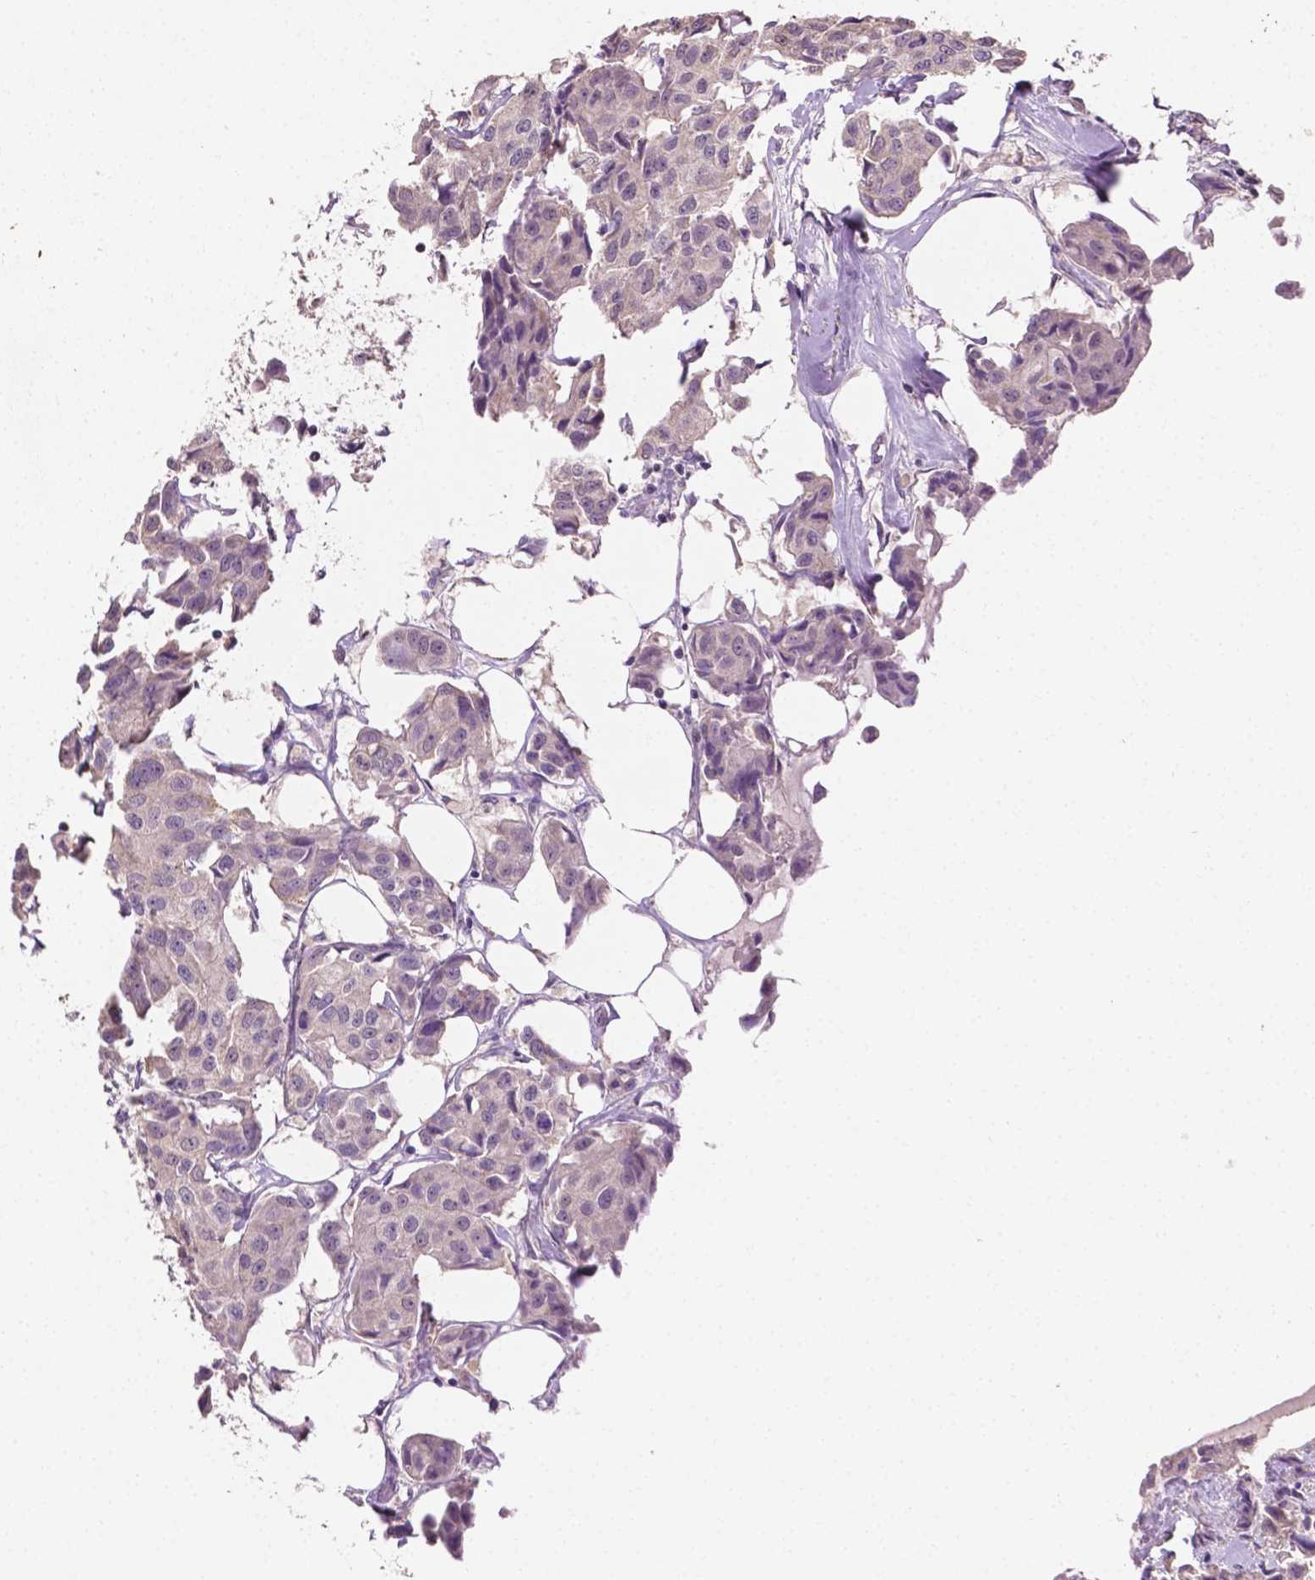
{"staining": {"intensity": "negative", "quantity": "none", "location": "none"}, "tissue": "breast cancer", "cell_type": "Tumor cells", "image_type": "cancer", "snomed": [{"axis": "morphology", "description": "Duct carcinoma"}, {"axis": "topography", "description": "Breast"}, {"axis": "topography", "description": "Lymph node"}], "caption": "The immunohistochemistry (IHC) micrograph has no significant expression in tumor cells of intraductal carcinoma (breast) tissue.", "gene": "MROH6", "patient": {"sex": "female", "age": 80}}